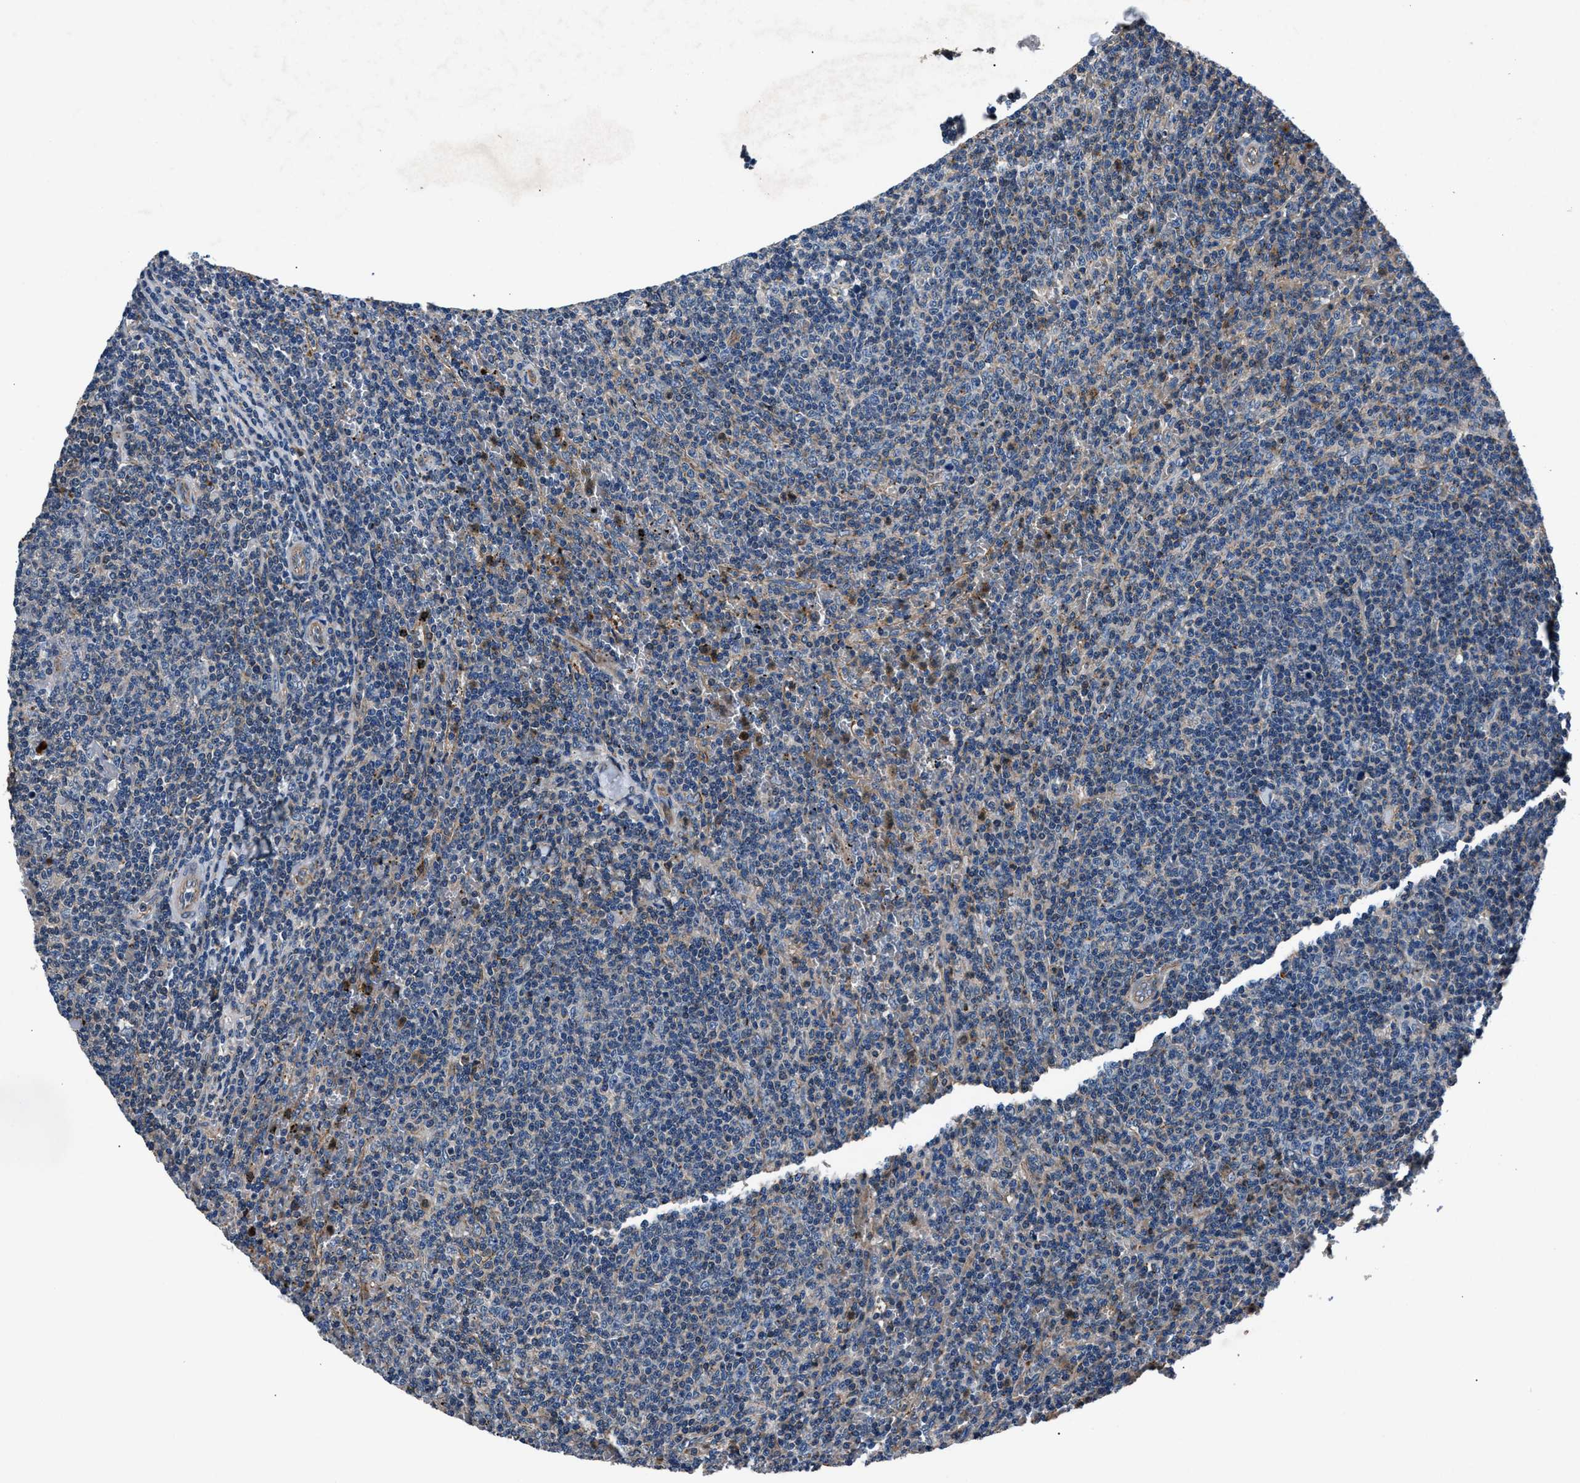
{"staining": {"intensity": "negative", "quantity": "none", "location": "none"}, "tissue": "lymphoma", "cell_type": "Tumor cells", "image_type": "cancer", "snomed": [{"axis": "morphology", "description": "Malignant lymphoma, non-Hodgkin's type, Low grade"}, {"axis": "topography", "description": "Spleen"}], "caption": "Immunohistochemistry micrograph of neoplastic tissue: malignant lymphoma, non-Hodgkin's type (low-grade) stained with DAB demonstrates no significant protein positivity in tumor cells. Nuclei are stained in blue.", "gene": "MFSD11", "patient": {"sex": "female", "age": 50}}